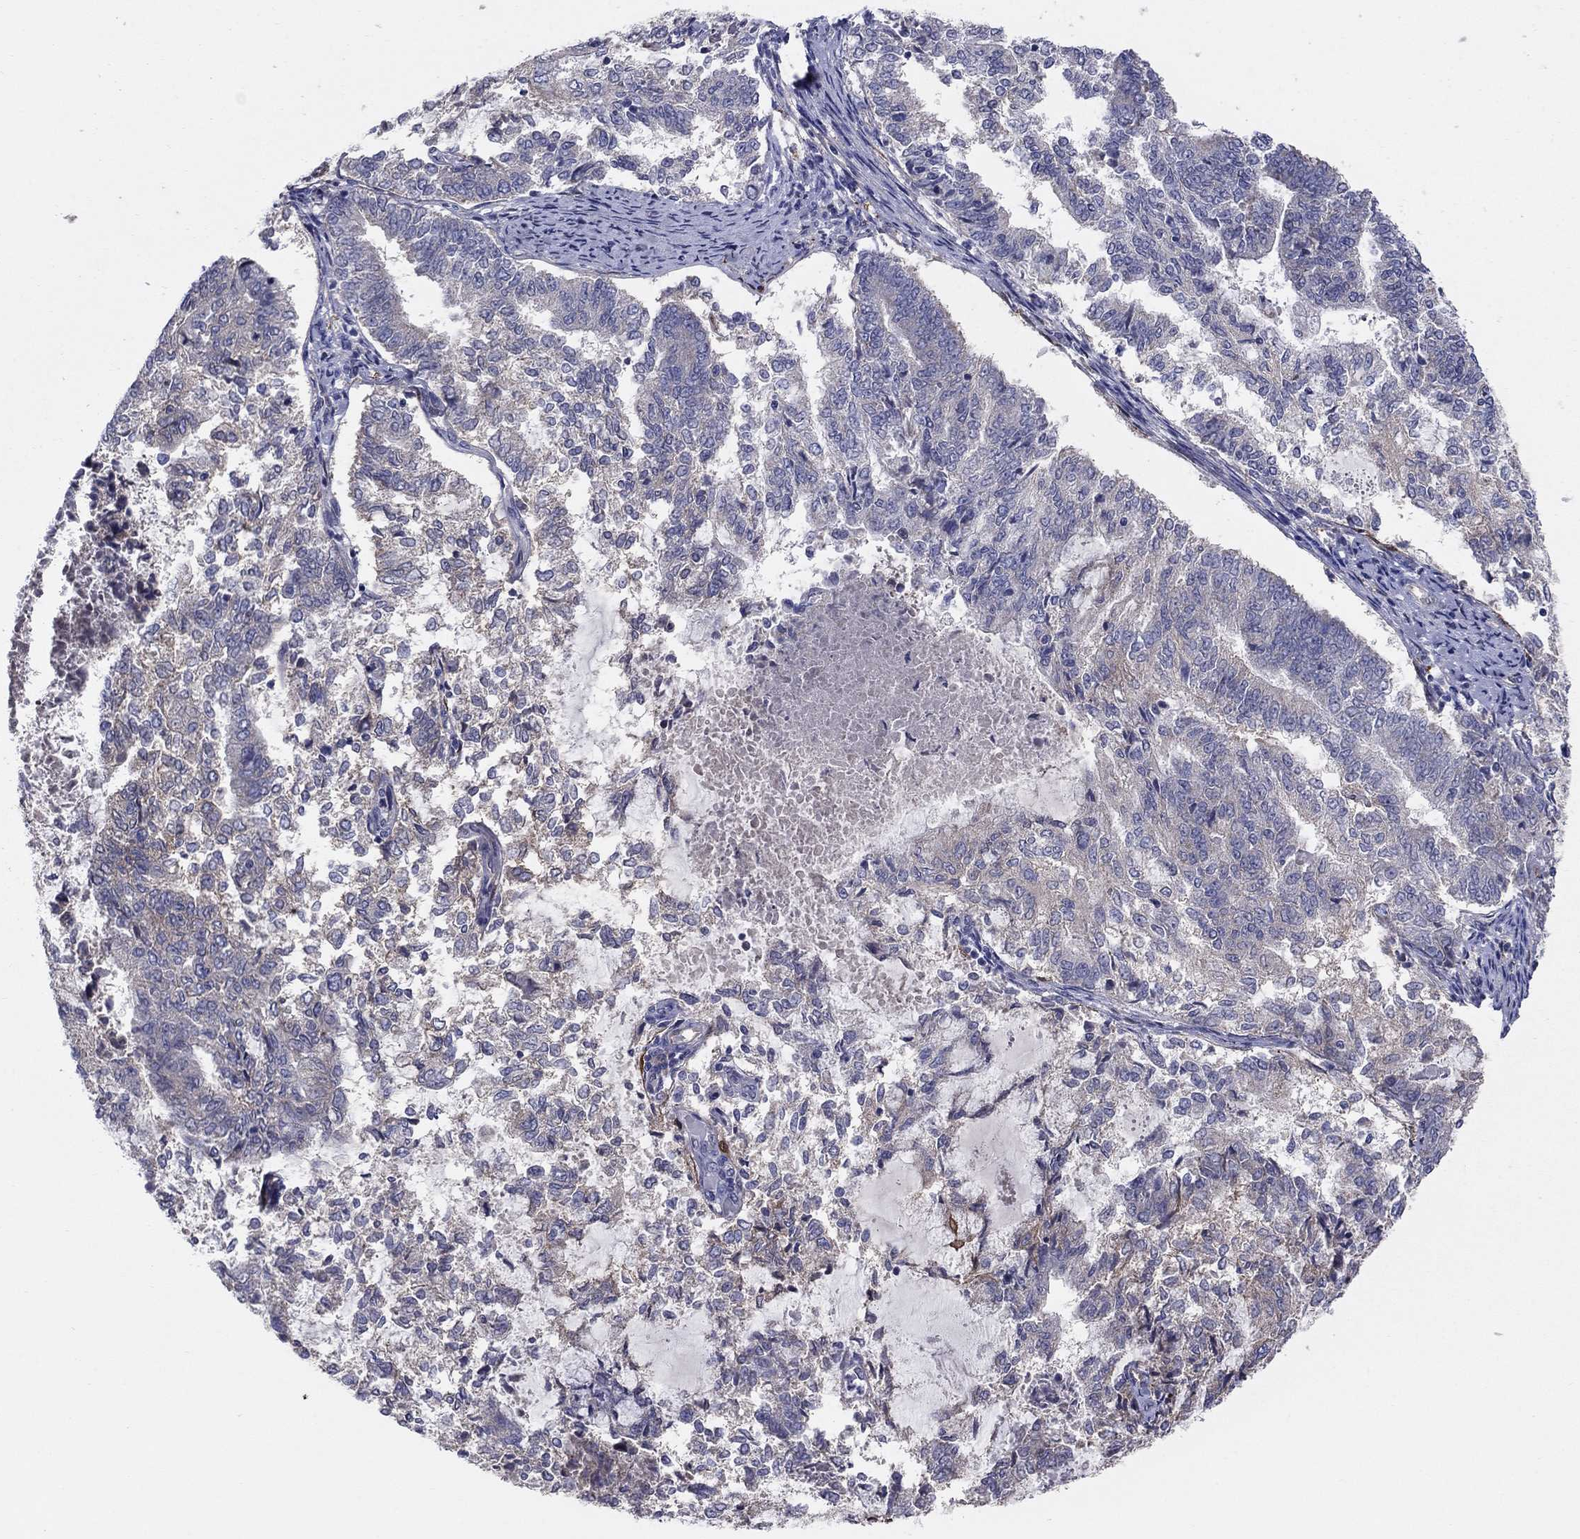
{"staining": {"intensity": "negative", "quantity": "none", "location": "none"}, "tissue": "endometrial cancer", "cell_type": "Tumor cells", "image_type": "cancer", "snomed": [{"axis": "morphology", "description": "Adenocarcinoma, NOS"}, {"axis": "topography", "description": "Endometrium"}], "caption": "There is no significant staining in tumor cells of endometrial adenocarcinoma.", "gene": "EMP2", "patient": {"sex": "female", "age": 65}}